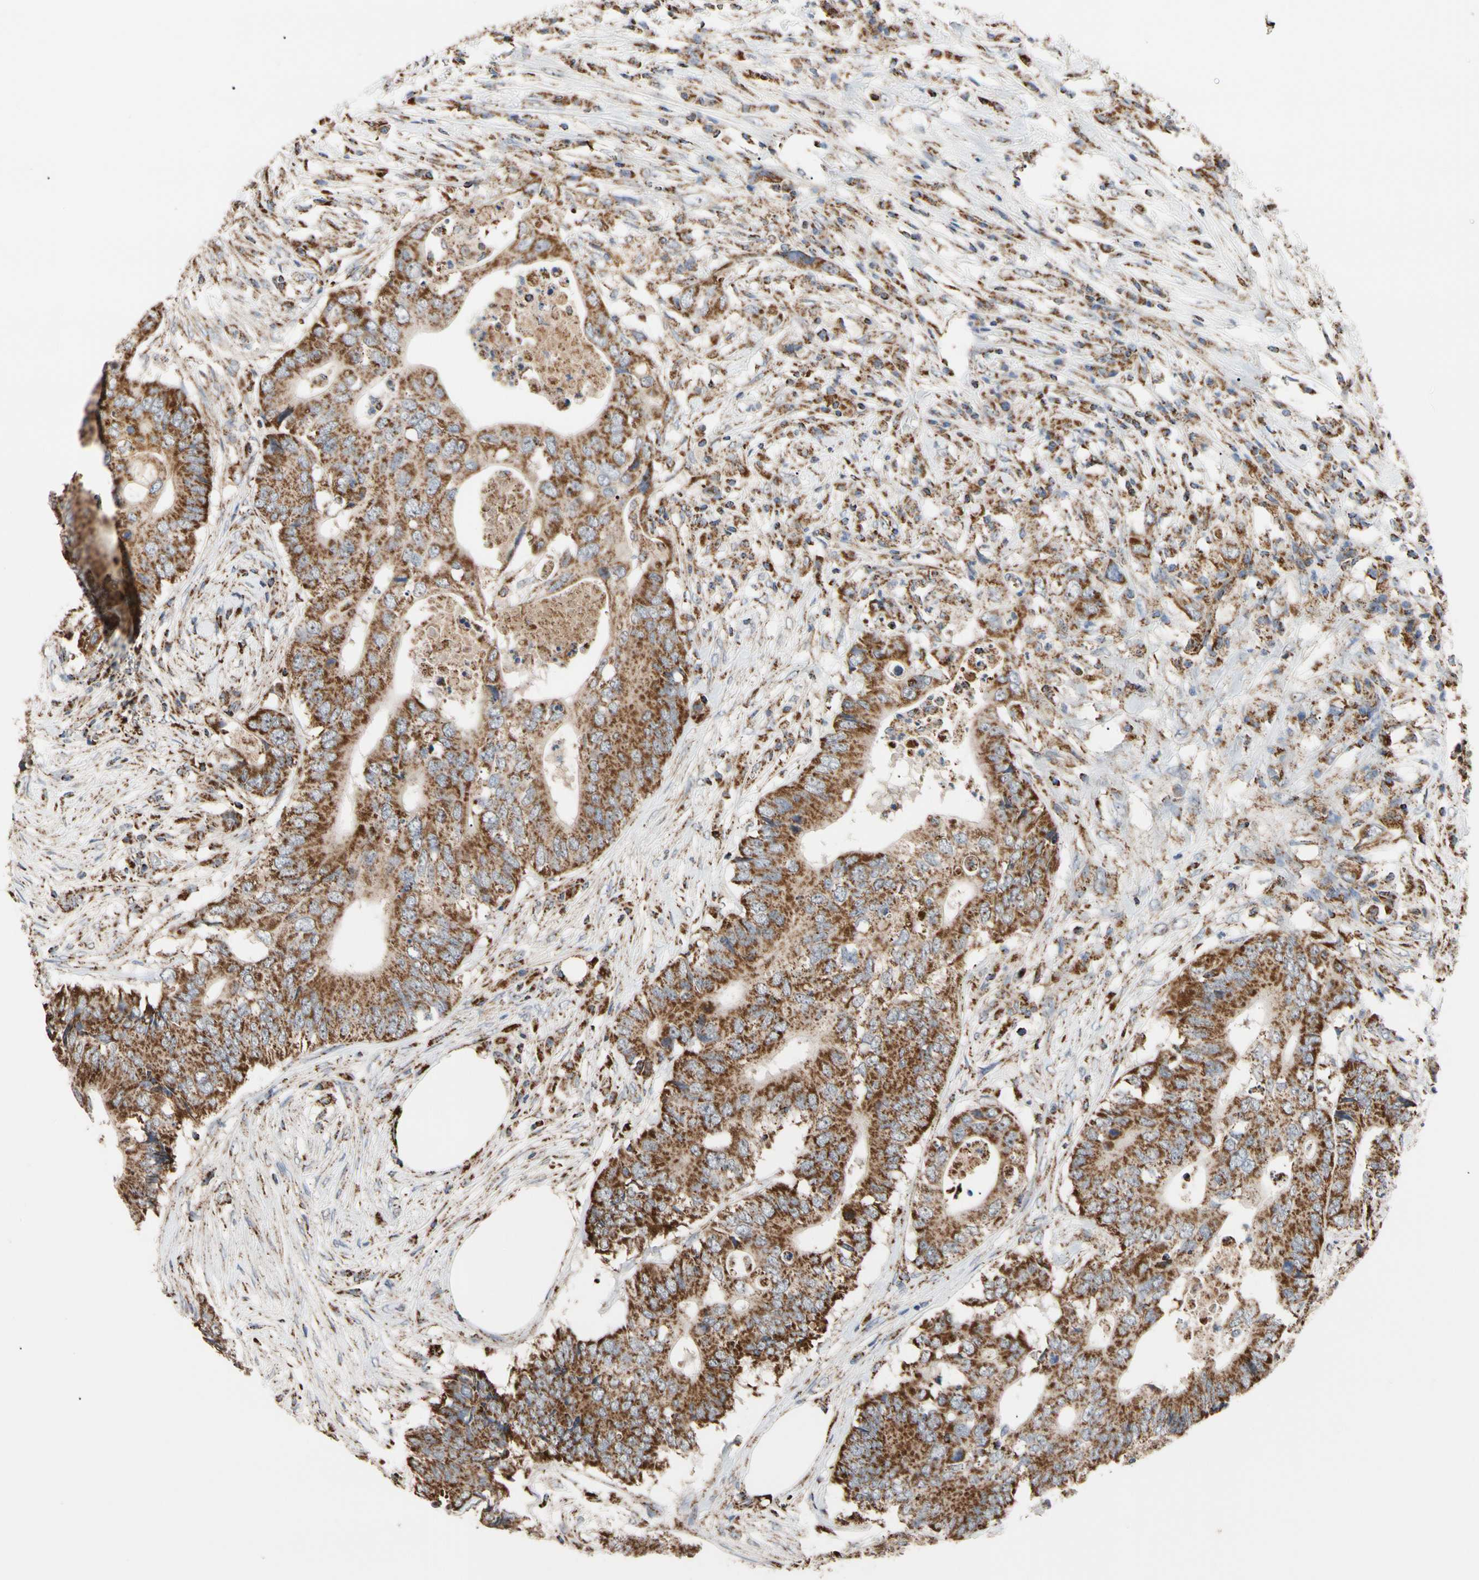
{"staining": {"intensity": "strong", "quantity": ">75%", "location": "cytoplasmic/membranous"}, "tissue": "colorectal cancer", "cell_type": "Tumor cells", "image_type": "cancer", "snomed": [{"axis": "morphology", "description": "Adenocarcinoma, NOS"}, {"axis": "topography", "description": "Colon"}], "caption": "This is a photomicrograph of immunohistochemistry staining of colorectal cancer (adenocarcinoma), which shows strong staining in the cytoplasmic/membranous of tumor cells.", "gene": "FAM110B", "patient": {"sex": "male", "age": 71}}